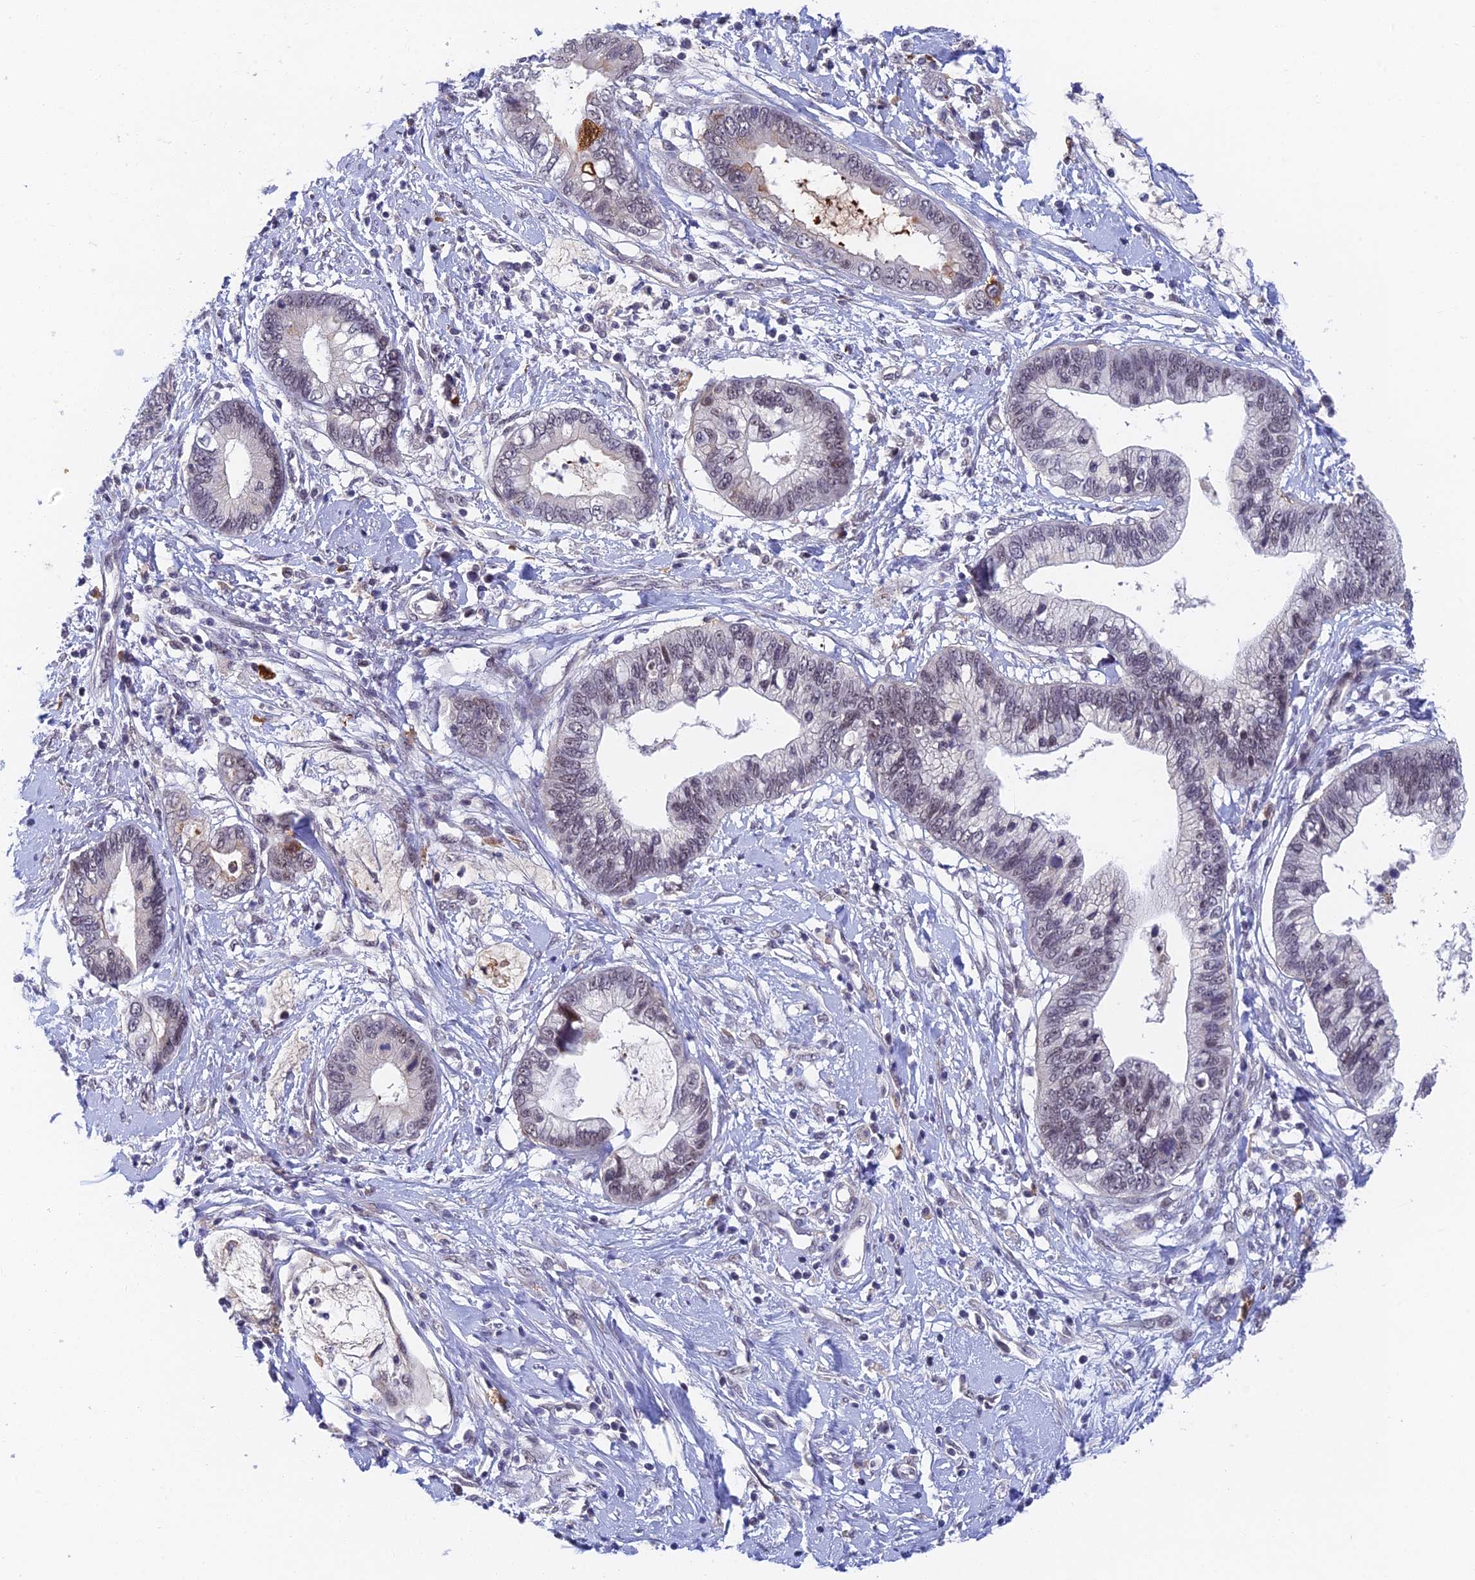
{"staining": {"intensity": "negative", "quantity": "none", "location": "none"}, "tissue": "cervical cancer", "cell_type": "Tumor cells", "image_type": "cancer", "snomed": [{"axis": "morphology", "description": "Adenocarcinoma, NOS"}, {"axis": "topography", "description": "Cervix"}], "caption": "Cervical adenocarcinoma was stained to show a protein in brown. There is no significant positivity in tumor cells. (DAB immunohistochemistry (IHC) visualized using brightfield microscopy, high magnification).", "gene": "NSMCE1", "patient": {"sex": "female", "age": 44}}